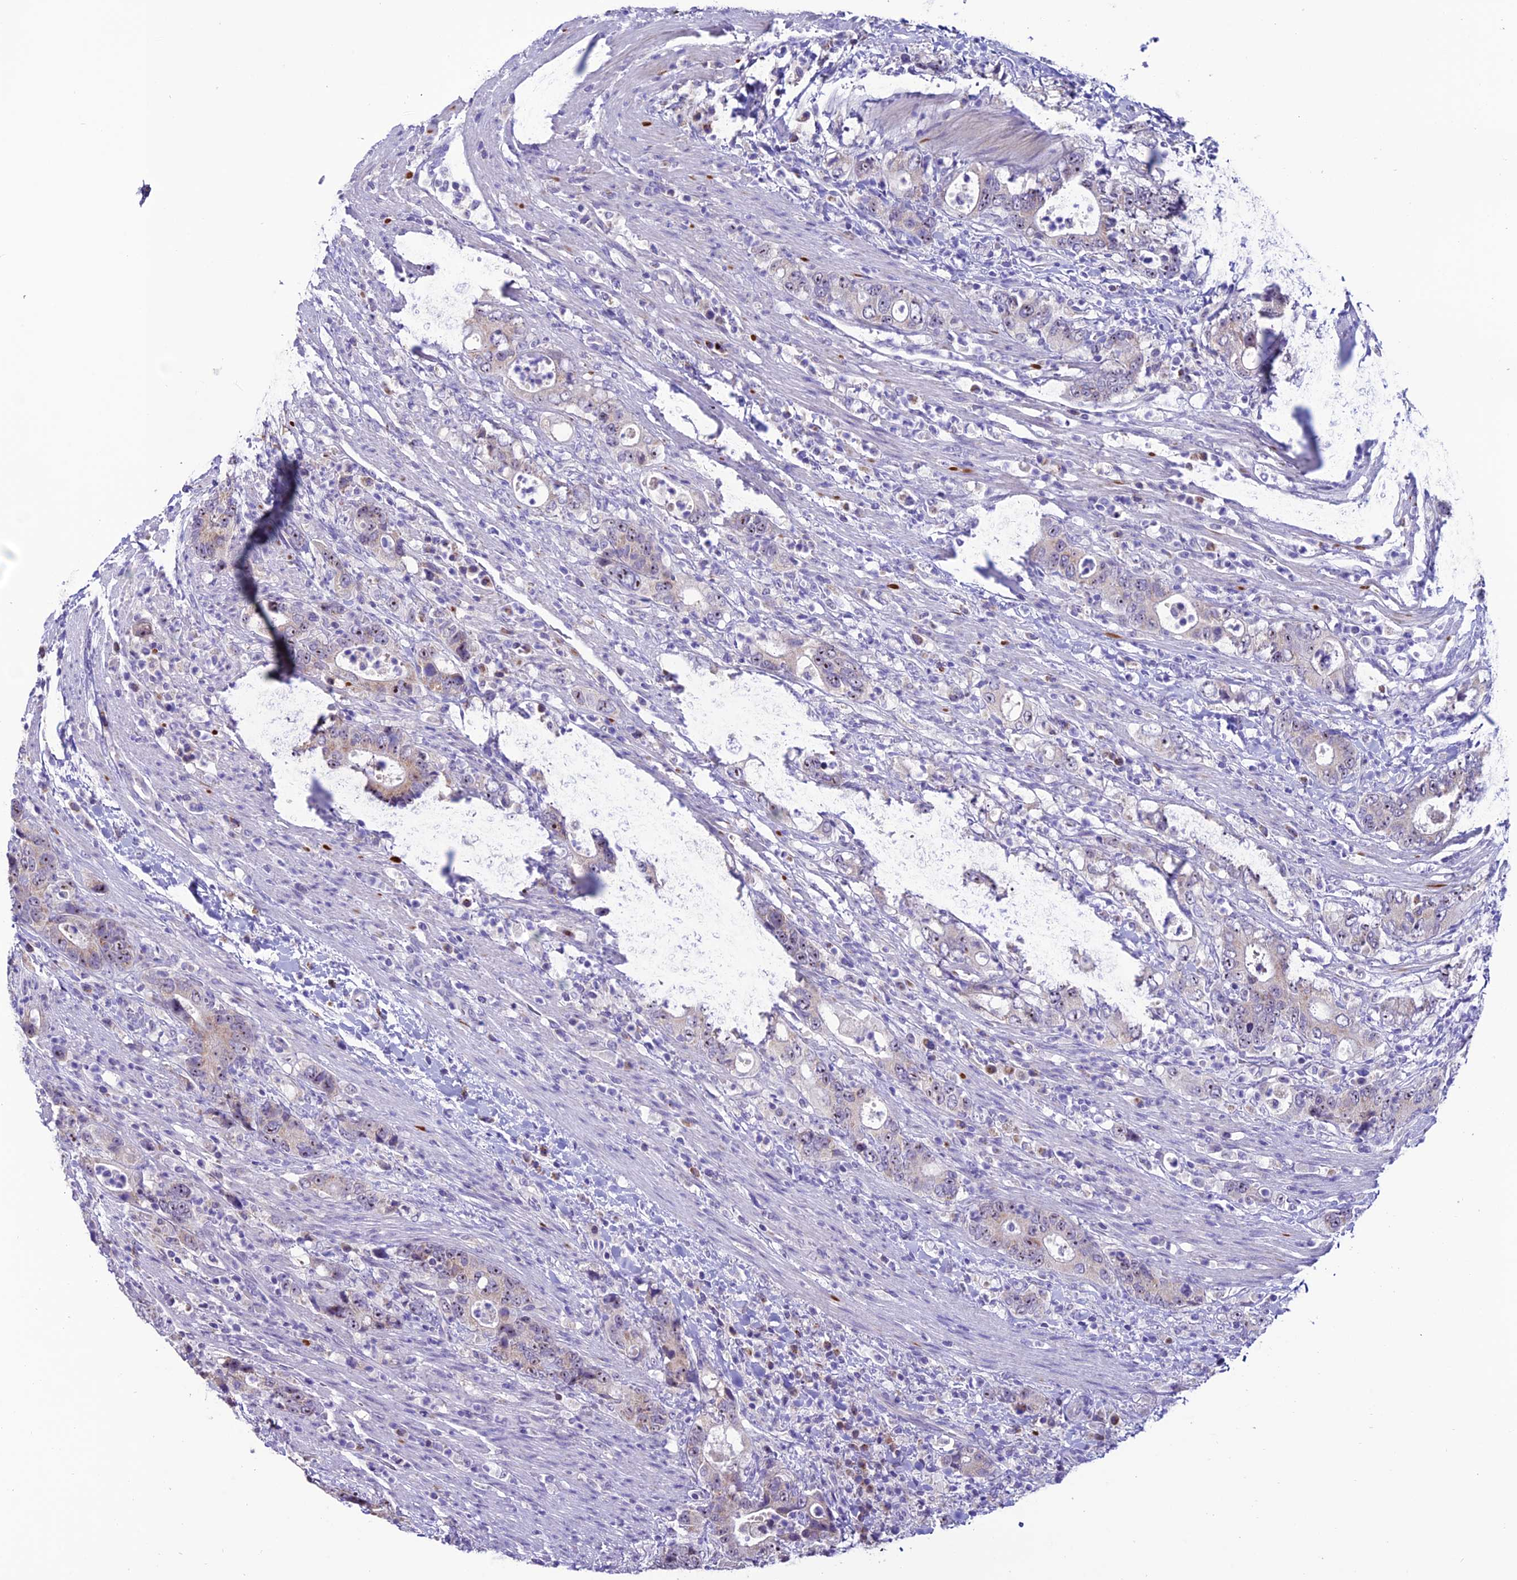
{"staining": {"intensity": "weak", "quantity": "<25%", "location": "cytoplasmic/membranous"}, "tissue": "colorectal cancer", "cell_type": "Tumor cells", "image_type": "cancer", "snomed": [{"axis": "morphology", "description": "Adenocarcinoma, NOS"}, {"axis": "topography", "description": "Colon"}], "caption": "Immunohistochemistry of colorectal cancer reveals no expression in tumor cells.", "gene": "SLC10A1", "patient": {"sex": "female", "age": 75}}